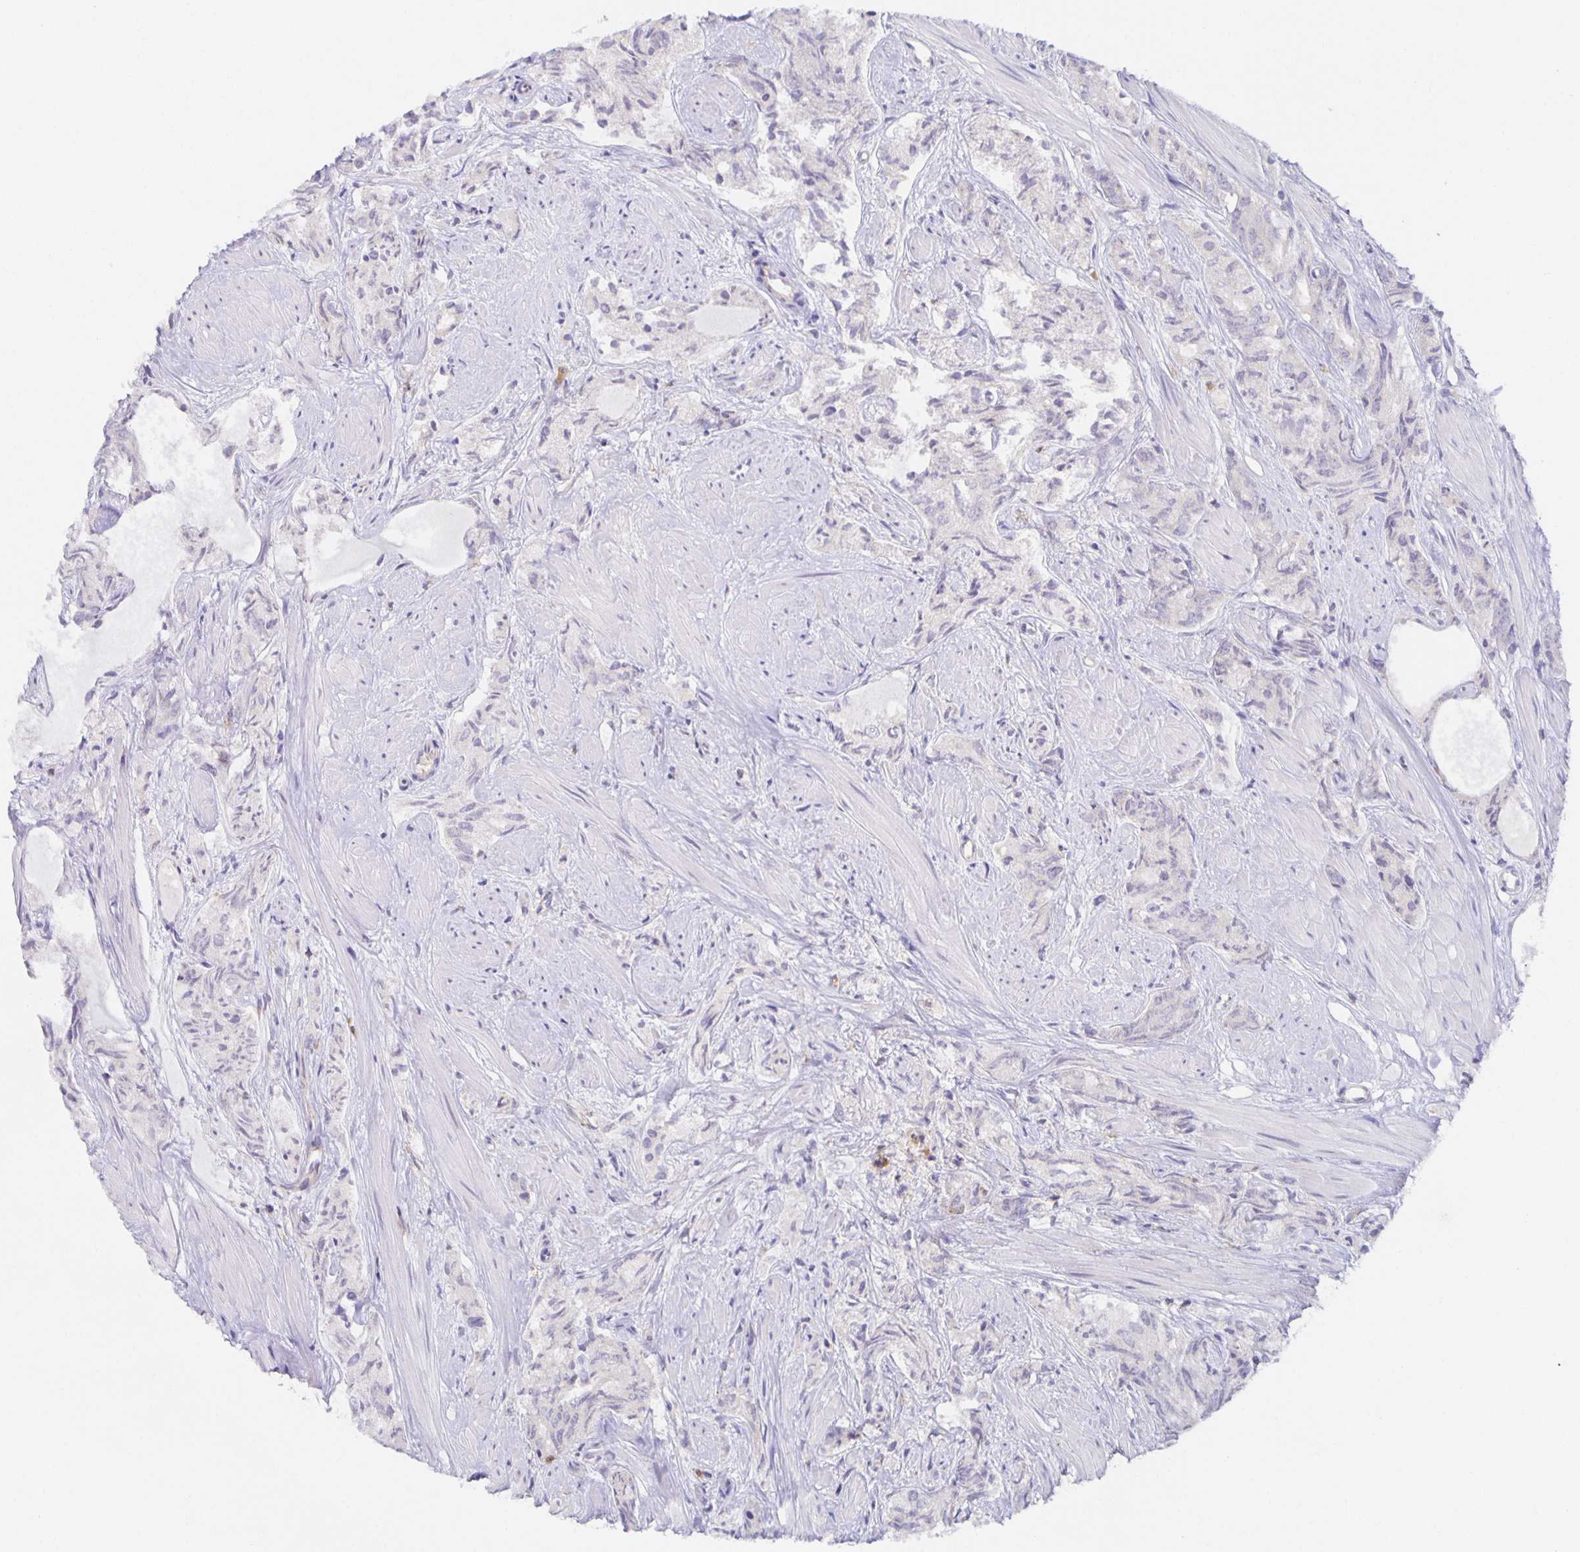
{"staining": {"intensity": "negative", "quantity": "none", "location": "none"}, "tissue": "prostate cancer", "cell_type": "Tumor cells", "image_type": "cancer", "snomed": [{"axis": "morphology", "description": "Adenocarcinoma, High grade"}, {"axis": "topography", "description": "Prostate"}], "caption": "High power microscopy image of an immunohistochemistry (IHC) micrograph of prostate high-grade adenocarcinoma, revealing no significant expression in tumor cells.", "gene": "BAD", "patient": {"sex": "male", "age": 58}}